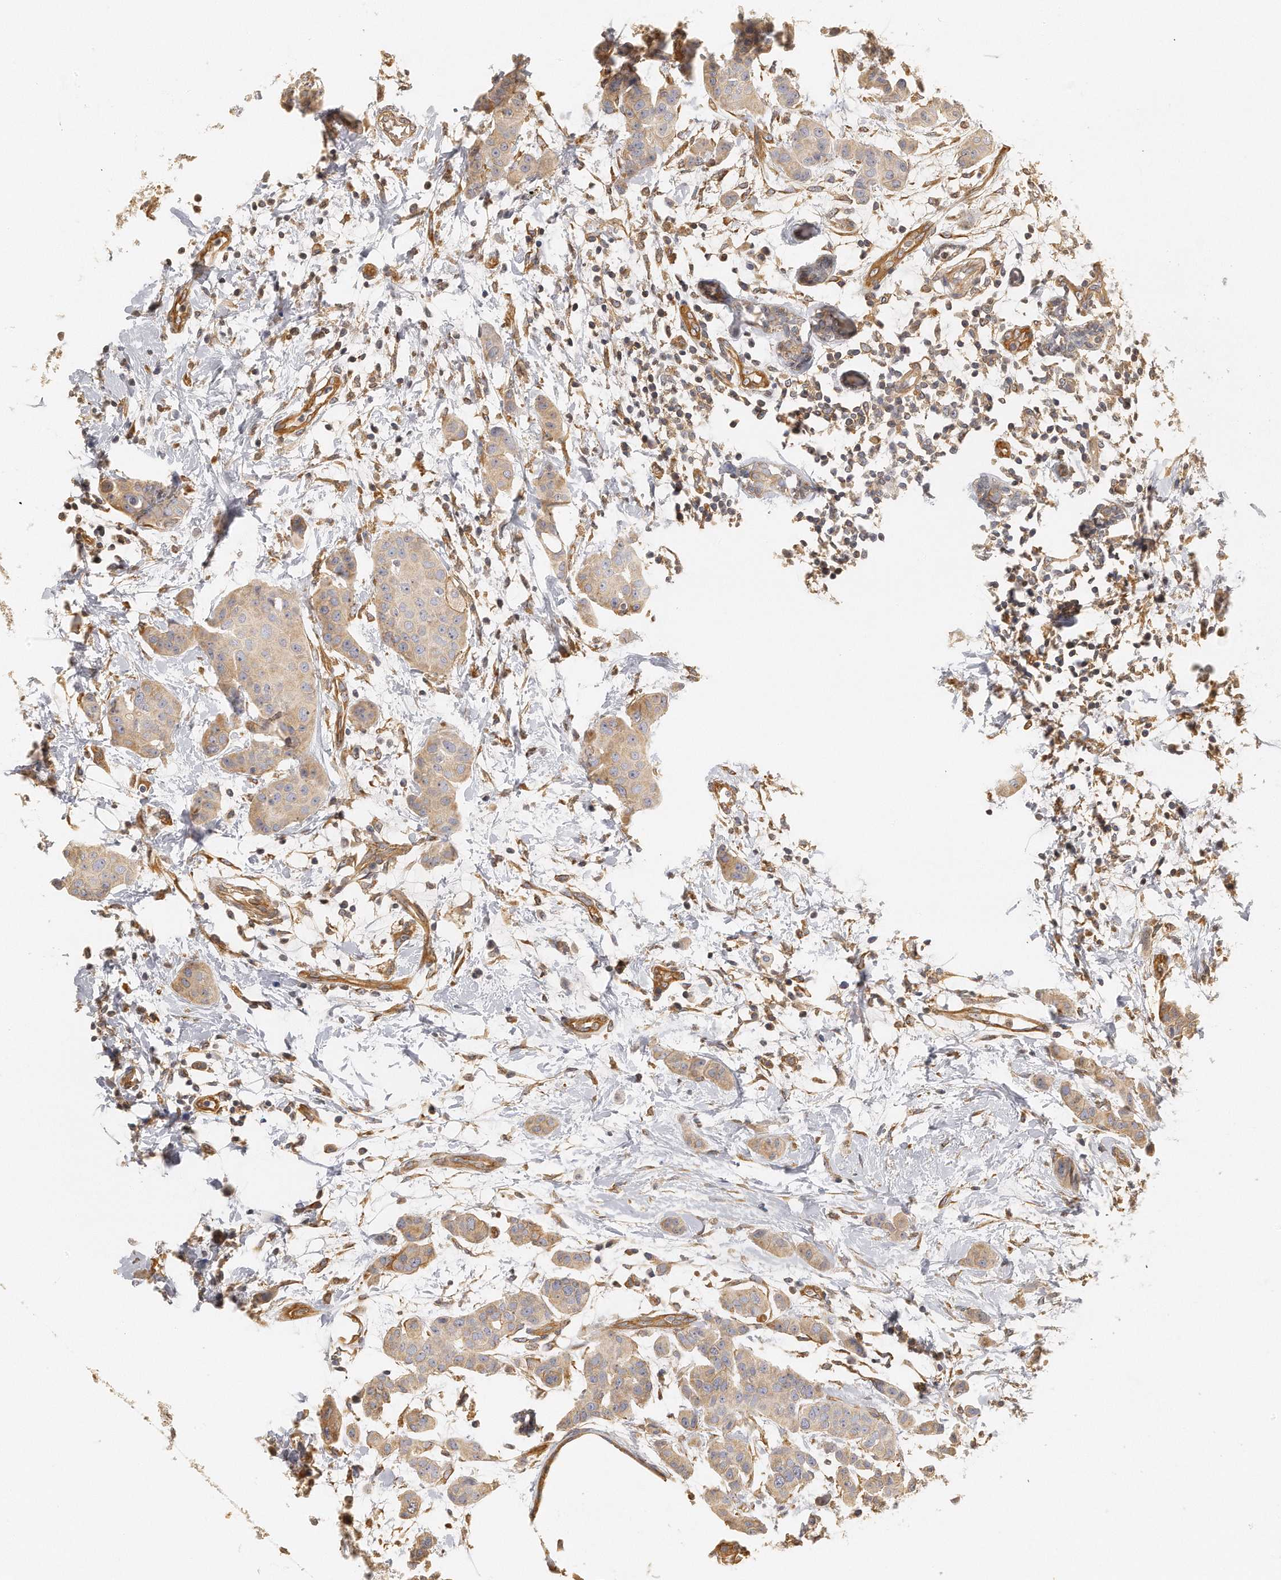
{"staining": {"intensity": "weak", "quantity": ">75%", "location": "cytoplasmic/membranous"}, "tissue": "breast cancer", "cell_type": "Tumor cells", "image_type": "cancer", "snomed": [{"axis": "morphology", "description": "Duct carcinoma"}, {"axis": "topography", "description": "Breast"}], "caption": "Immunohistochemistry image of human breast cancer stained for a protein (brown), which demonstrates low levels of weak cytoplasmic/membranous staining in approximately >75% of tumor cells.", "gene": "CHST7", "patient": {"sex": "female", "age": 40}}